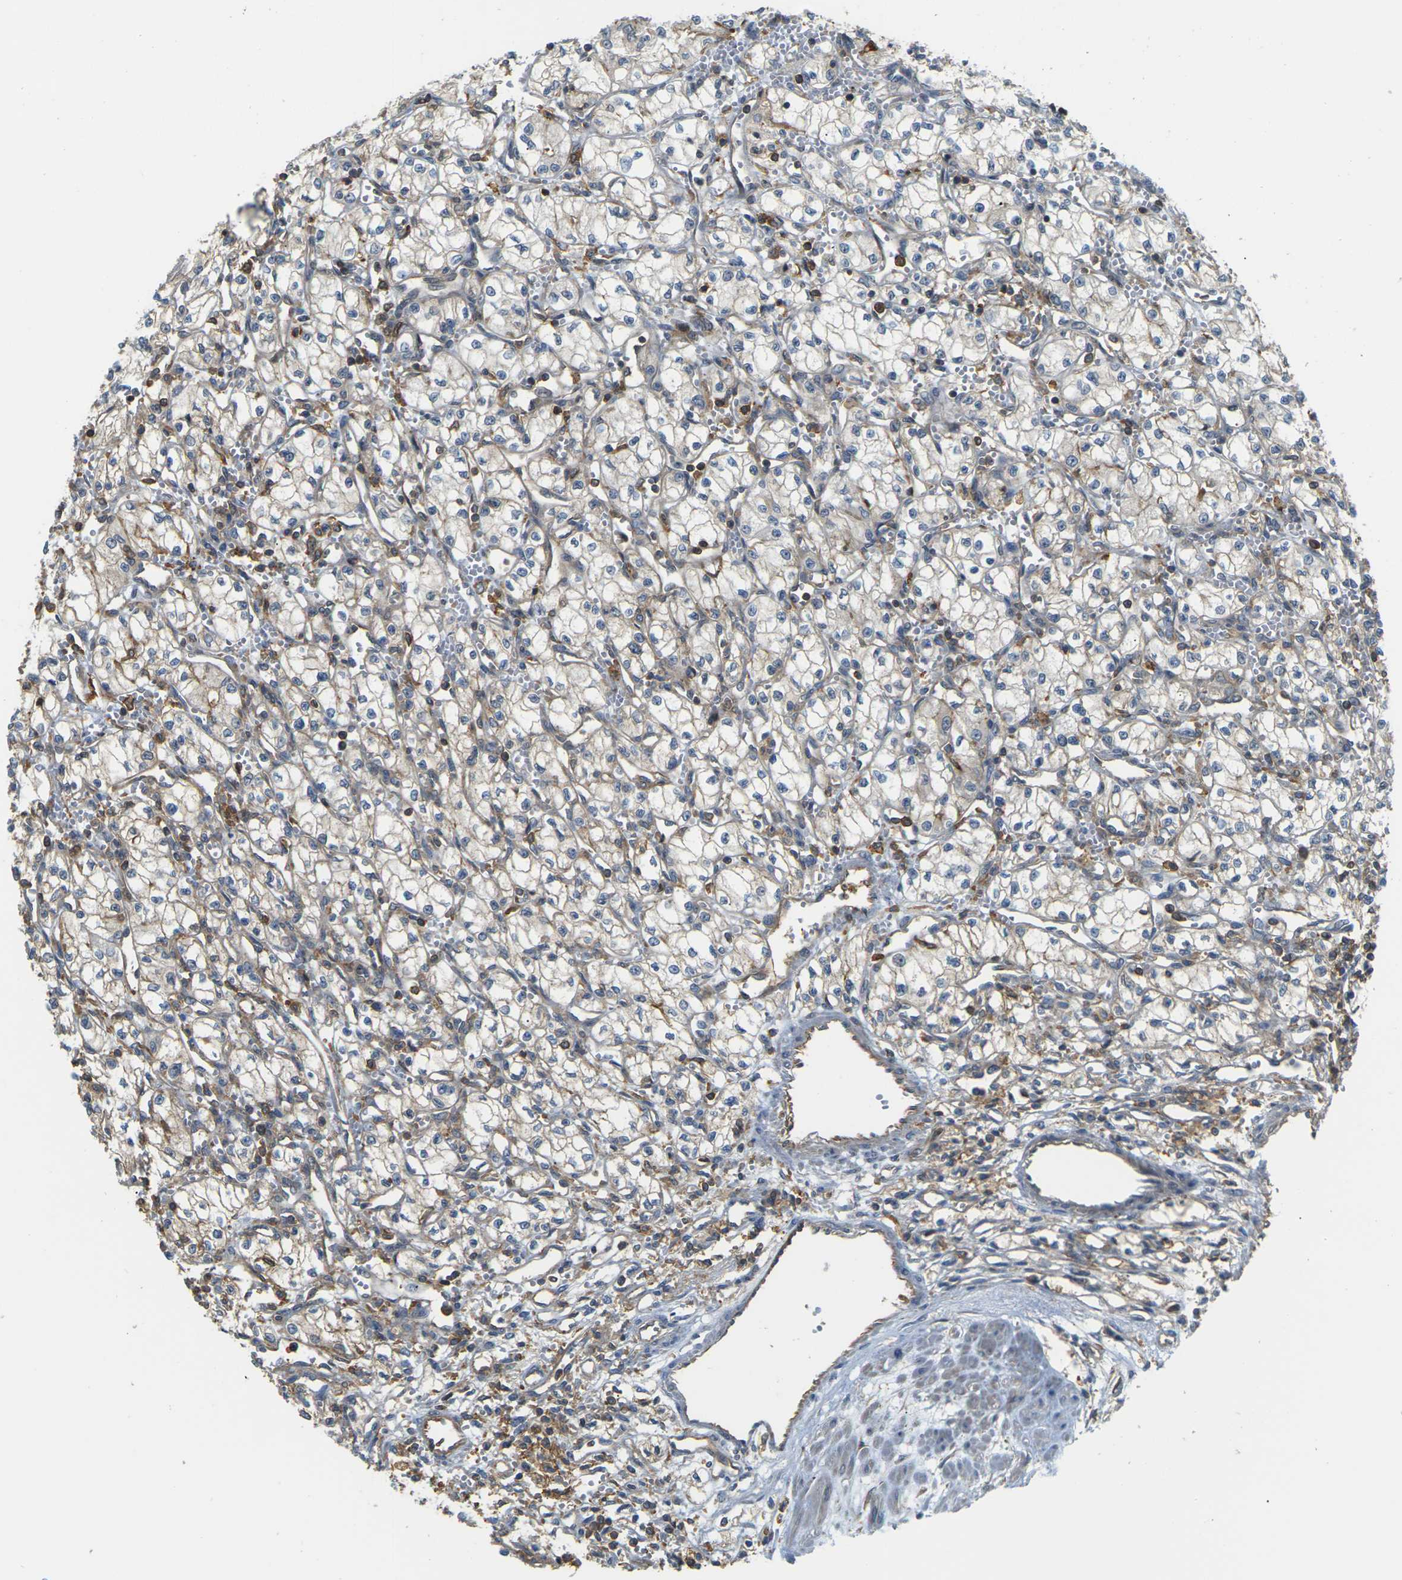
{"staining": {"intensity": "negative", "quantity": "none", "location": "none"}, "tissue": "renal cancer", "cell_type": "Tumor cells", "image_type": "cancer", "snomed": [{"axis": "morphology", "description": "Normal tissue, NOS"}, {"axis": "morphology", "description": "Adenocarcinoma, NOS"}, {"axis": "topography", "description": "Kidney"}], "caption": "A photomicrograph of renal adenocarcinoma stained for a protein shows no brown staining in tumor cells.", "gene": "IQGAP1", "patient": {"sex": "male", "age": 59}}